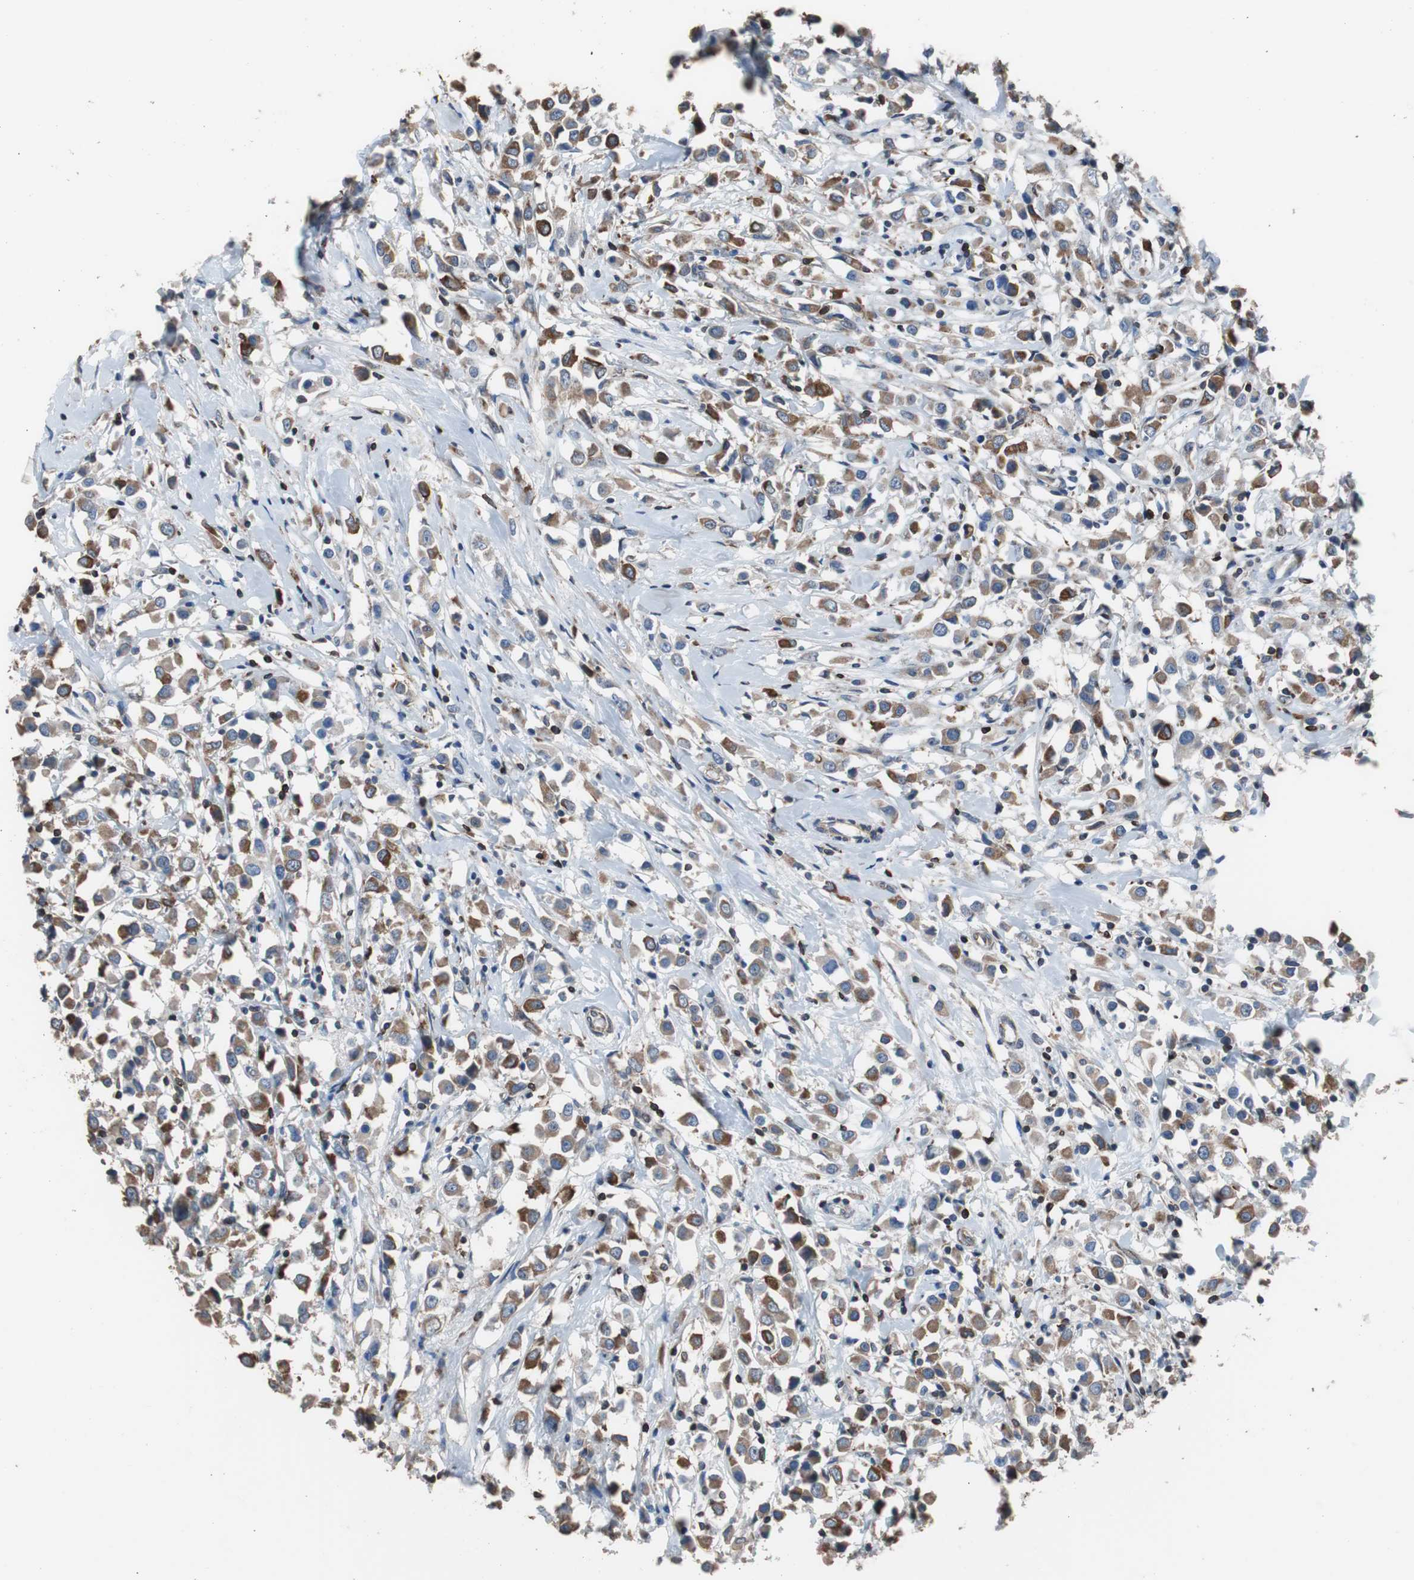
{"staining": {"intensity": "moderate", "quantity": ">75%", "location": "cytoplasmic/membranous"}, "tissue": "breast cancer", "cell_type": "Tumor cells", "image_type": "cancer", "snomed": [{"axis": "morphology", "description": "Duct carcinoma"}, {"axis": "topography", "description": "Breast"}], "caption": "Breast intraductal carcinoma tissue shows moderate cytoplasmic/membranous positivity in about >75% of tumor cells", "gene": "PBXIP1", "patient": {"sex": "female", "age": 61}}